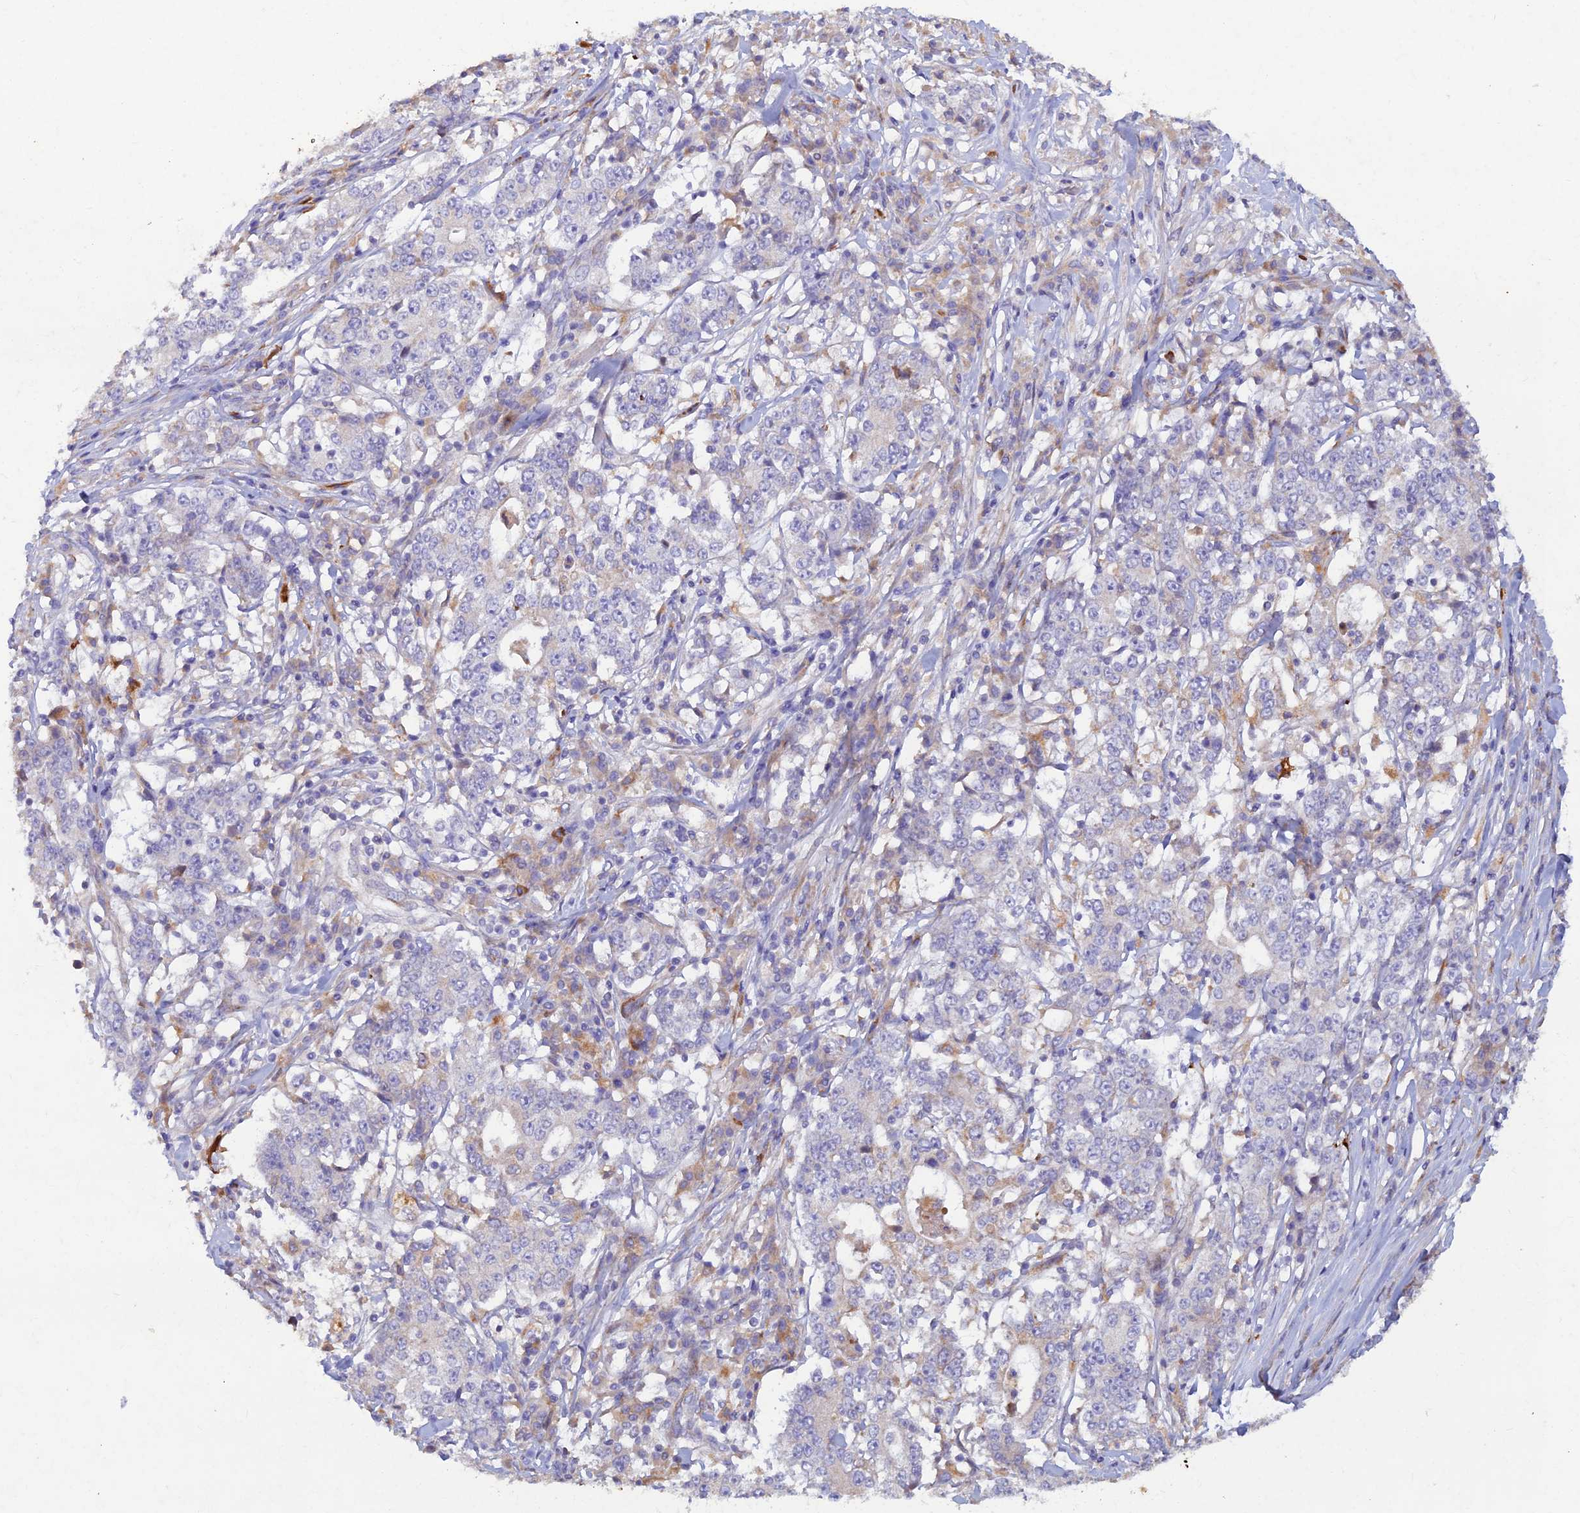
{"staining": {"intensity": "negative", "quantity": "none", "location": "none"}, "tissue": "stomach cancer", "cell_type": "Tumor cells", "image_type": "cancer", "snomed": [{"axis": "morphology", "description": "Adenocarcinoma, NOS"}, {"axis": "topography", "description": "Stomach"}], "caption": "This image is of stomach cancer stained with immunohistochemistry (IHC) to label a protein in brown with the nuclei are counter-stained blue. There is no staining in tumor cells.", "gene": "GMCL1", "patient": {"sex": "male", "age": 59}}